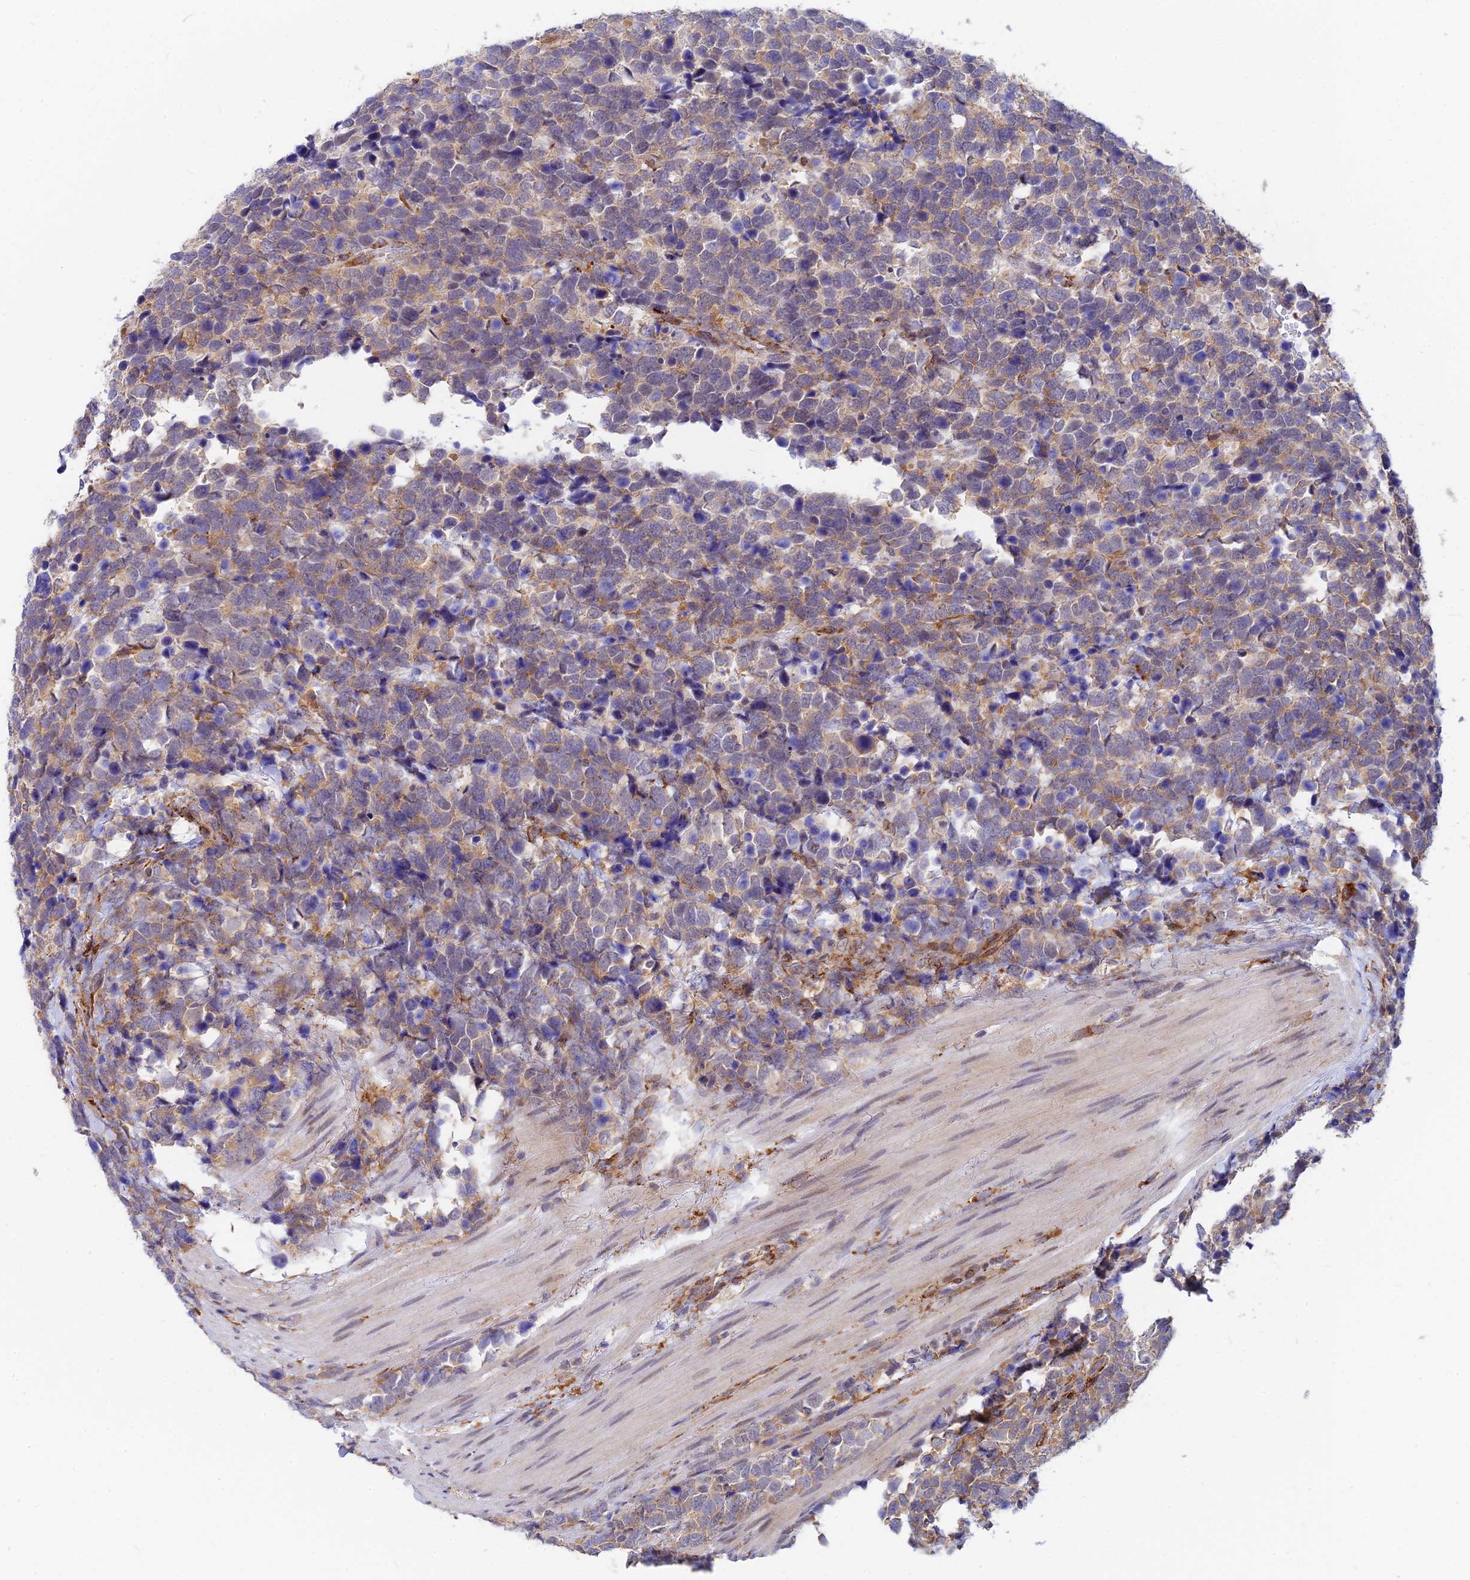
{"staining": {"intensity": "moderate", "quantity": "25%-75%", "location": "cytoplasmic/membranous"}, "tissue": "urothelial cancer", "cell_type": "Tumor cells", "image_type": "cancer", "snomed": [{"axis": "morphology", "description": "Urothelial carcinoma, High grade"}, {"axis": "topography", "description": "Urinary bladder"}], "caption": "Urothelial carcinoma (high-grade) stained with a protein marker exhibits moderate staining in tumor cells.", "gene": "VSTM2L", "patient": {"sex": "female", "age": 82}}